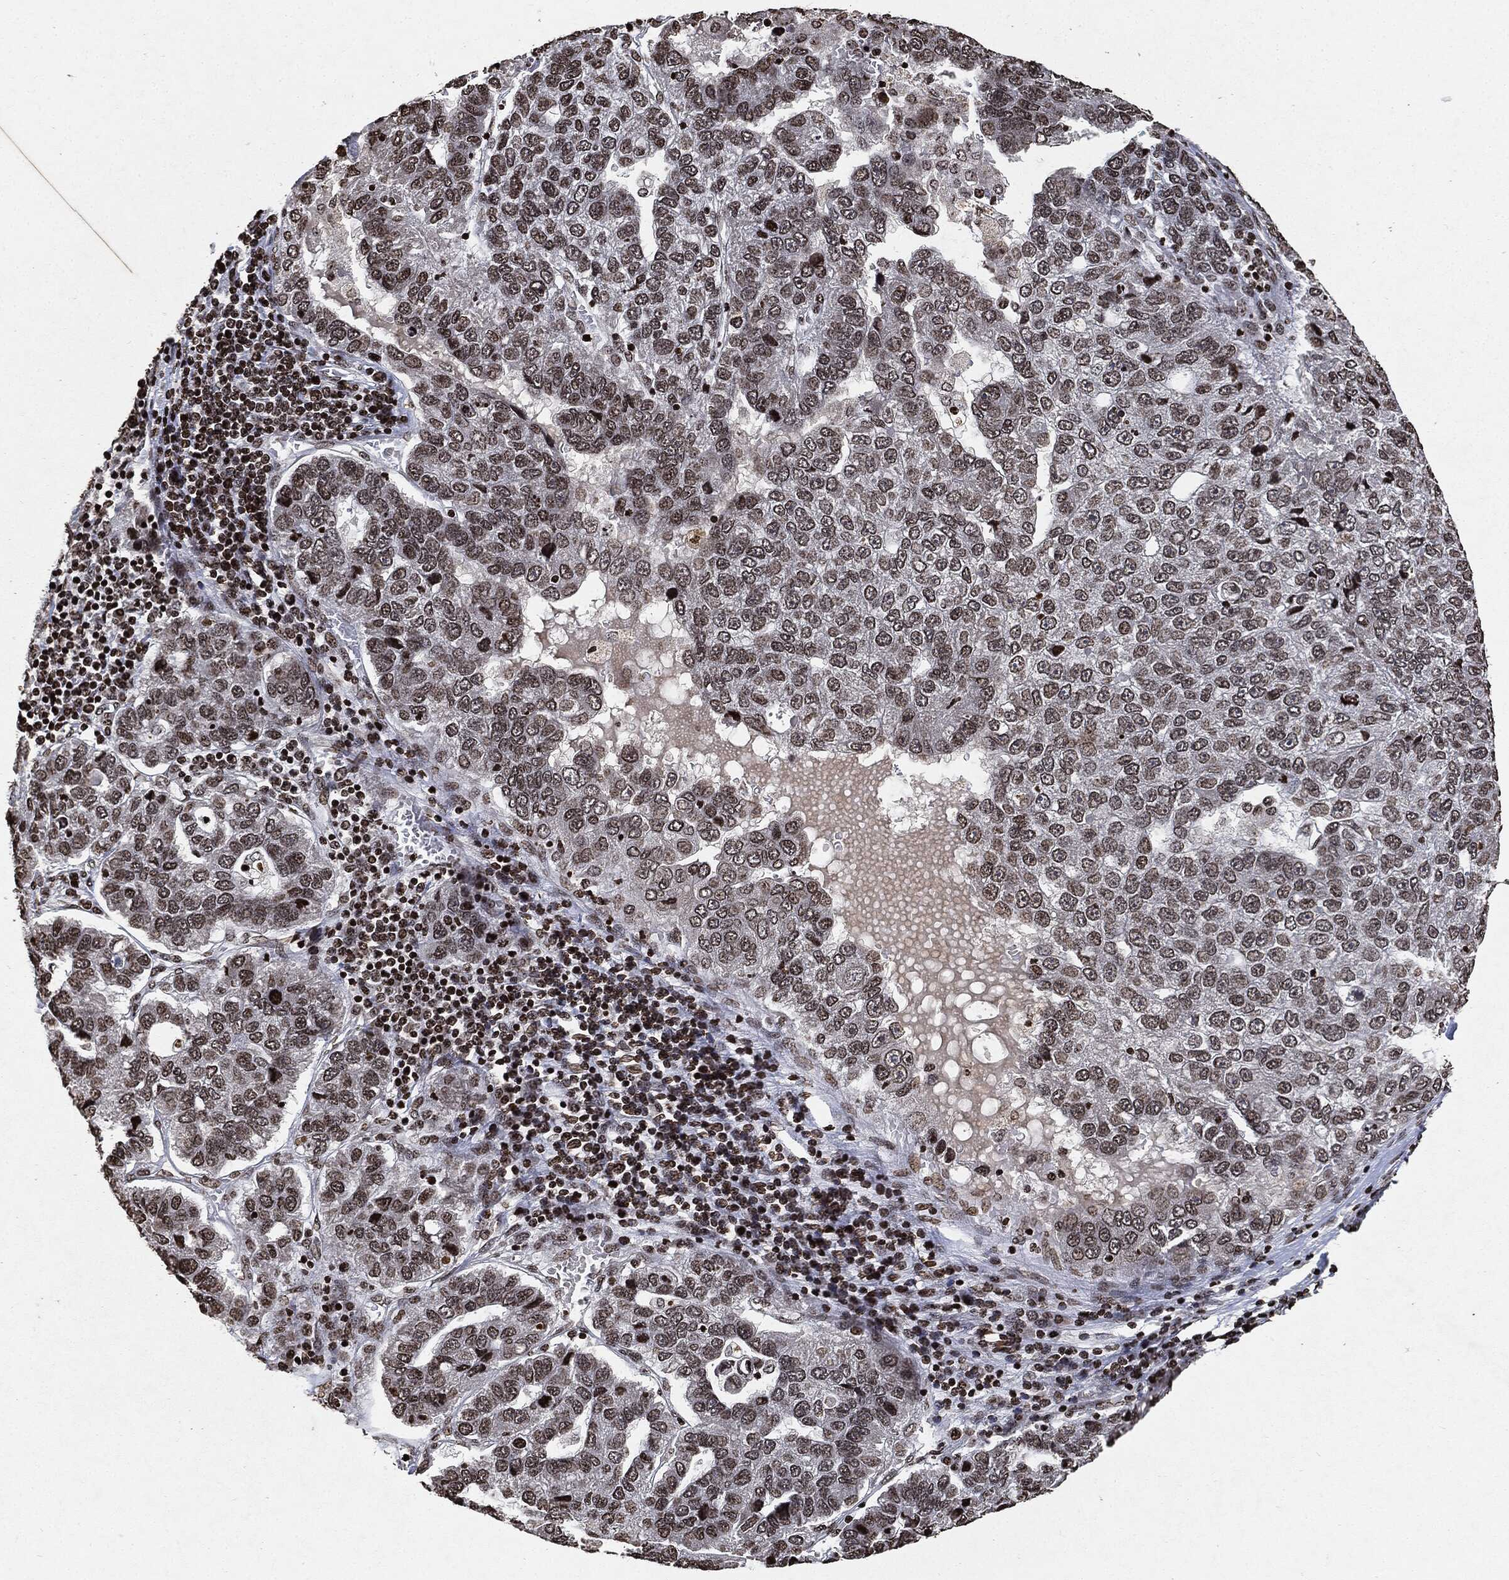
{"staining": {"intensity": "weak", "quantity": "25%-75%", "location": "nuclear"}, "tissue": "pancreatic cancer", "cell_type": "Tumor cells", "image_type": "cancer", "snomed": [{"axis": "morphology", "description": "Adenocarcinoma, NOS"}, {"axis": "topography", "description": "Pancreas"}], "caption": "A low amount of weak nuclear positivity is present in about 25%-75% of tumor cells in adenocarcinoma (pancreatic) tissue. (DAB = brown stain, brightfield microscopy at high magnification).", "gene": "JUN", "patient": {"sex": "female", "age": 61}}